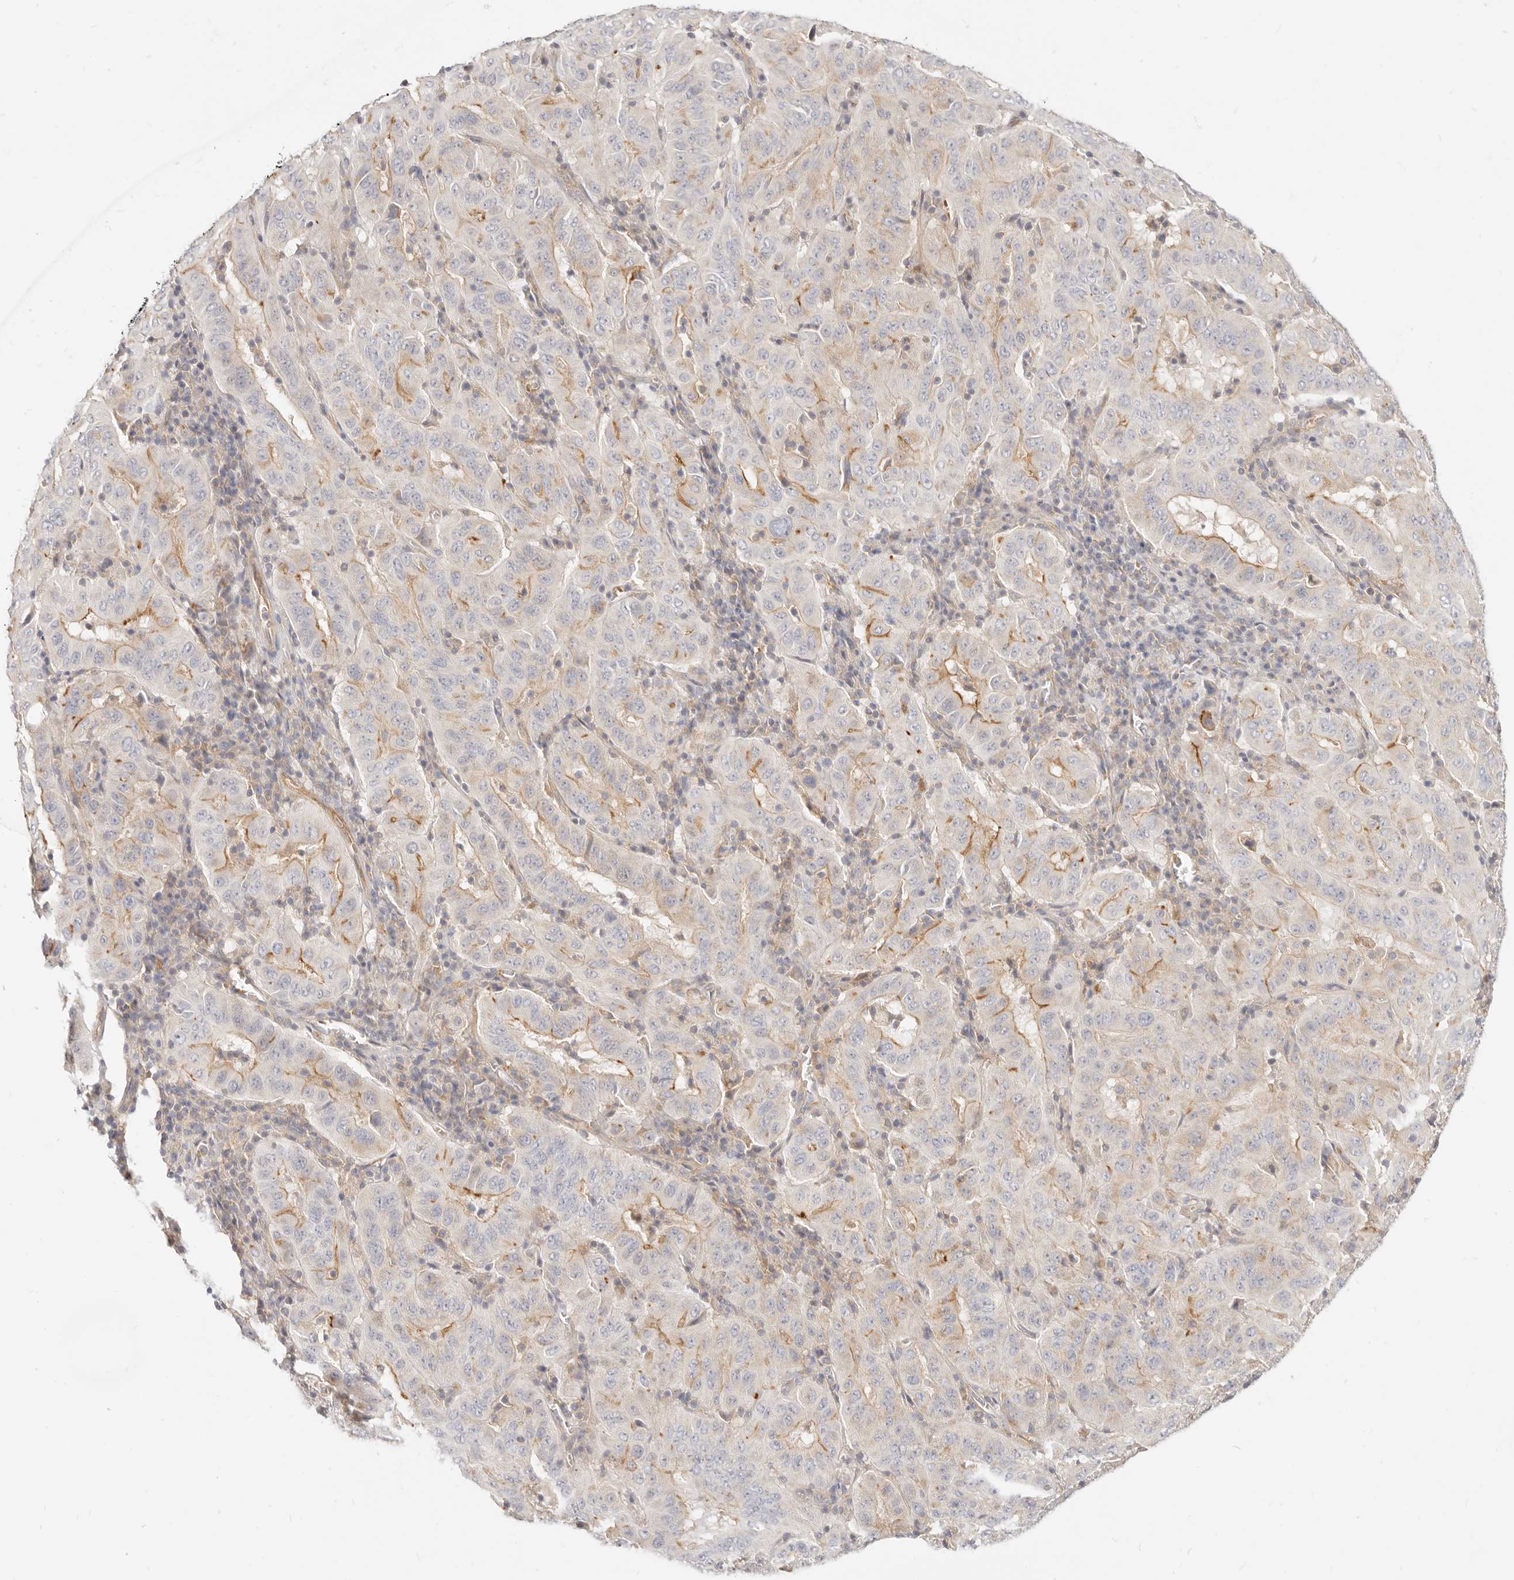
{"staining": {"intensity": "moderate", "quantity": "<25%", "location": "cytoplasmic/membranous"}, "tissue": "pancreatic cancer", "cell_type": "Tumor cells", "image_type": "cancer", "snomed": [{"axis": "morphology", "description": "Adenocarcinoma, NOS"}, {"axis": "topography", "description": "Pancreas"}], "caption": "Immunohistochemical staining of human pancreatic cancer shows low levels of moderate cytoplasmic/membranous protein positivity in approximately <25% of tumor cells.", "gene": "LTB4R2", "patient": {"sex": "male", "age": 63}}